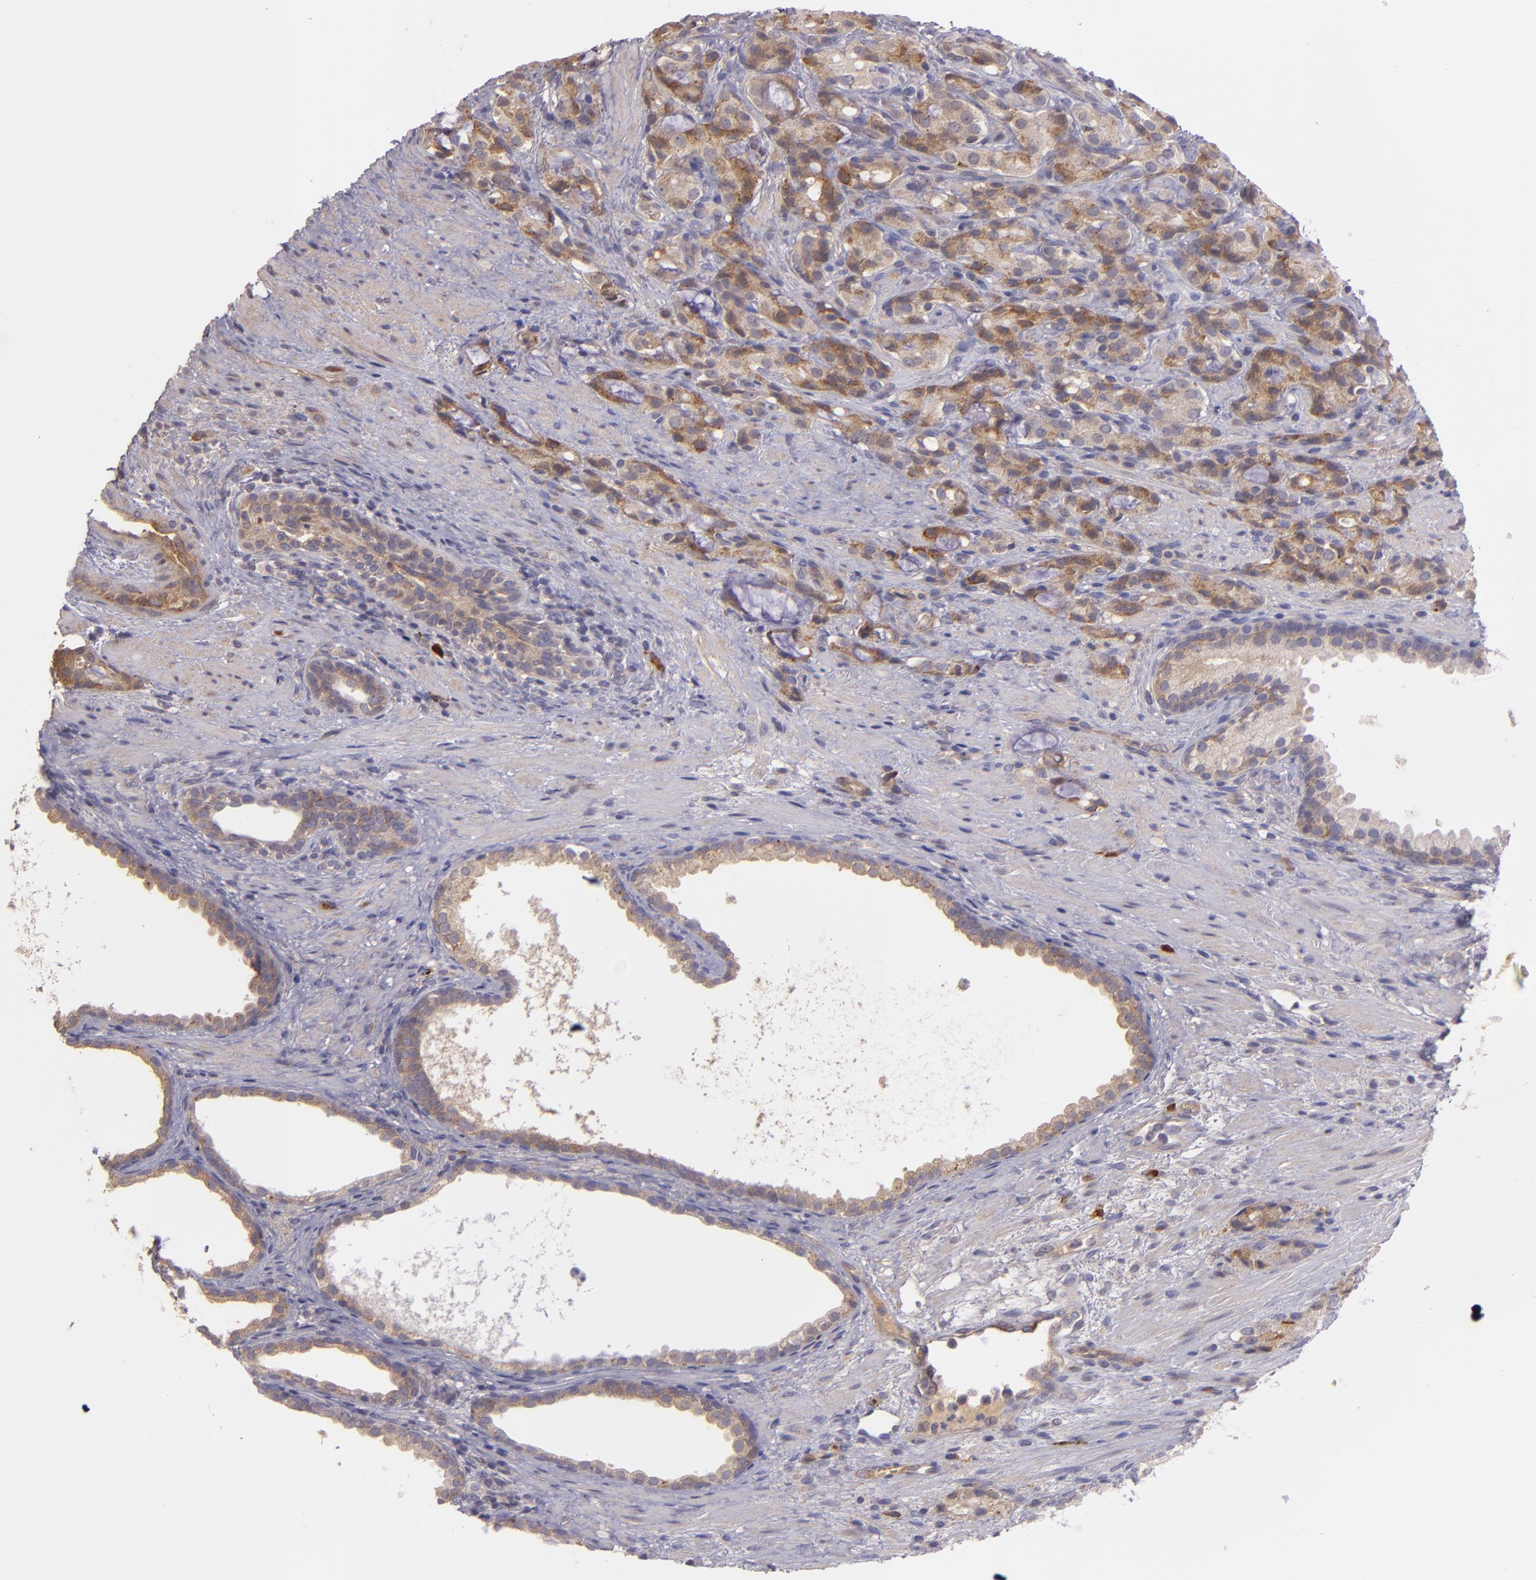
{"staining": {"intensity": "strong", "quantity": ">75%", "location": "cytoplasmic/membranous"}, "tissue": "prostate cancer", "cell_type": "Tumor cells", "image_type": "cancer", "snomed": [{"axis": "morphology", "description": "Adenocarcinoma, High grade"}, {"axis": "topography", "description": "Prostate"}], "caption": "Prostate adenocarcinoma (high-grade) stained with immunohistochemistry (IHC) reveals strong cytoplasmic/membranous staining in about >75% of tumor cells.", "gene": "ECE1", "patient": {"sex": "male", "age": 72}}